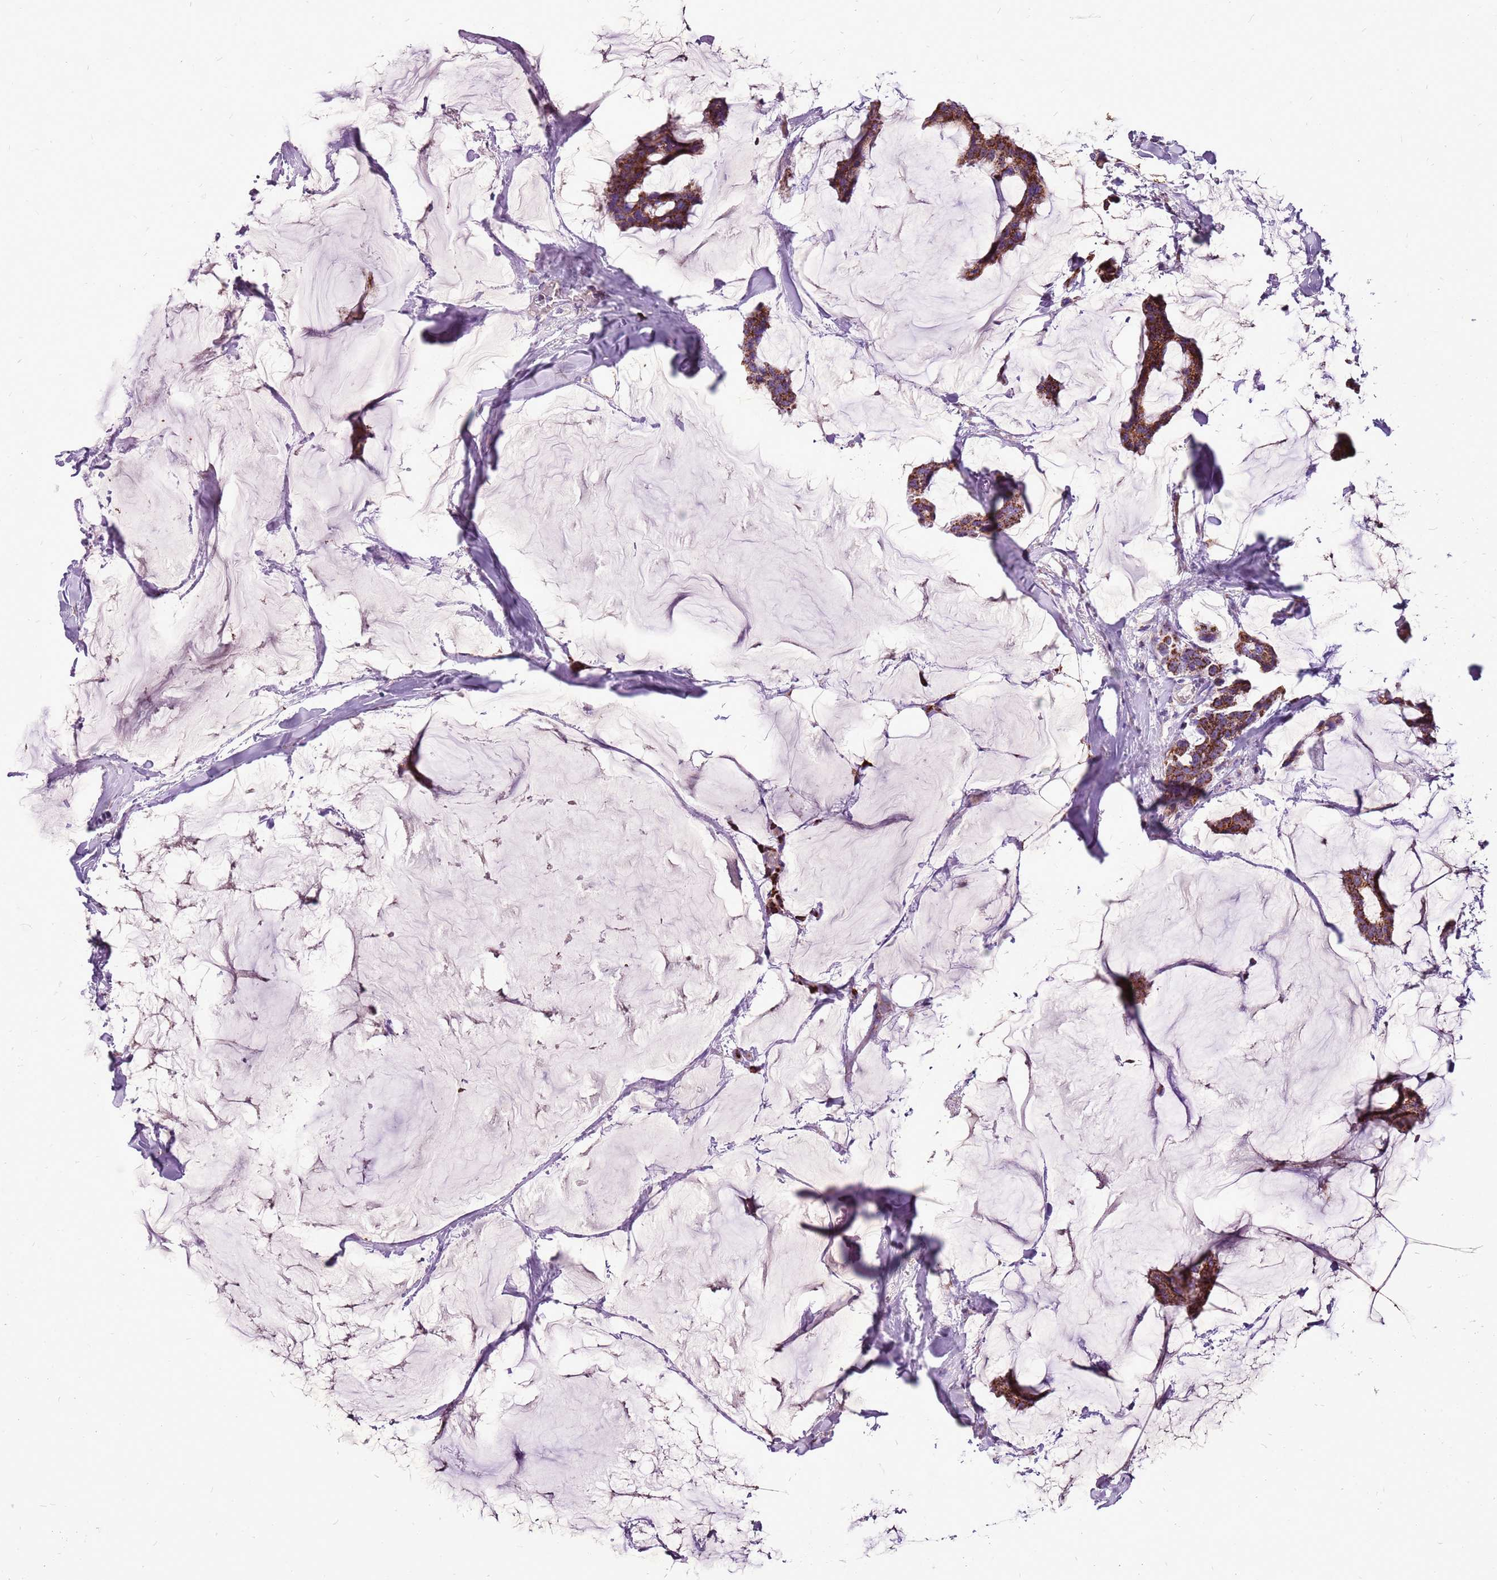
{"staining": {"intensity": "strong", "quantity": ">75%", "location": "cytoplasmic/membranous"}, "tissue": "breast cancer", "cell_type": "Tumor cells", "image_type": "cancer", "snomed": [{"axis": "morphology", "description": "Duct carcinoma"}, {"axis": "topography", "description": "Breast"}], "caption": "High-power microscopy captured an immunohistochemistry (IHC) image of infiltrating ductal carcinoma (breast), revealing strong cytoplasmic/membranous positivity in approximately >75% of tumor cells.", "gene": "GCDH", "patient": {"sex": "female", "age": 93}}